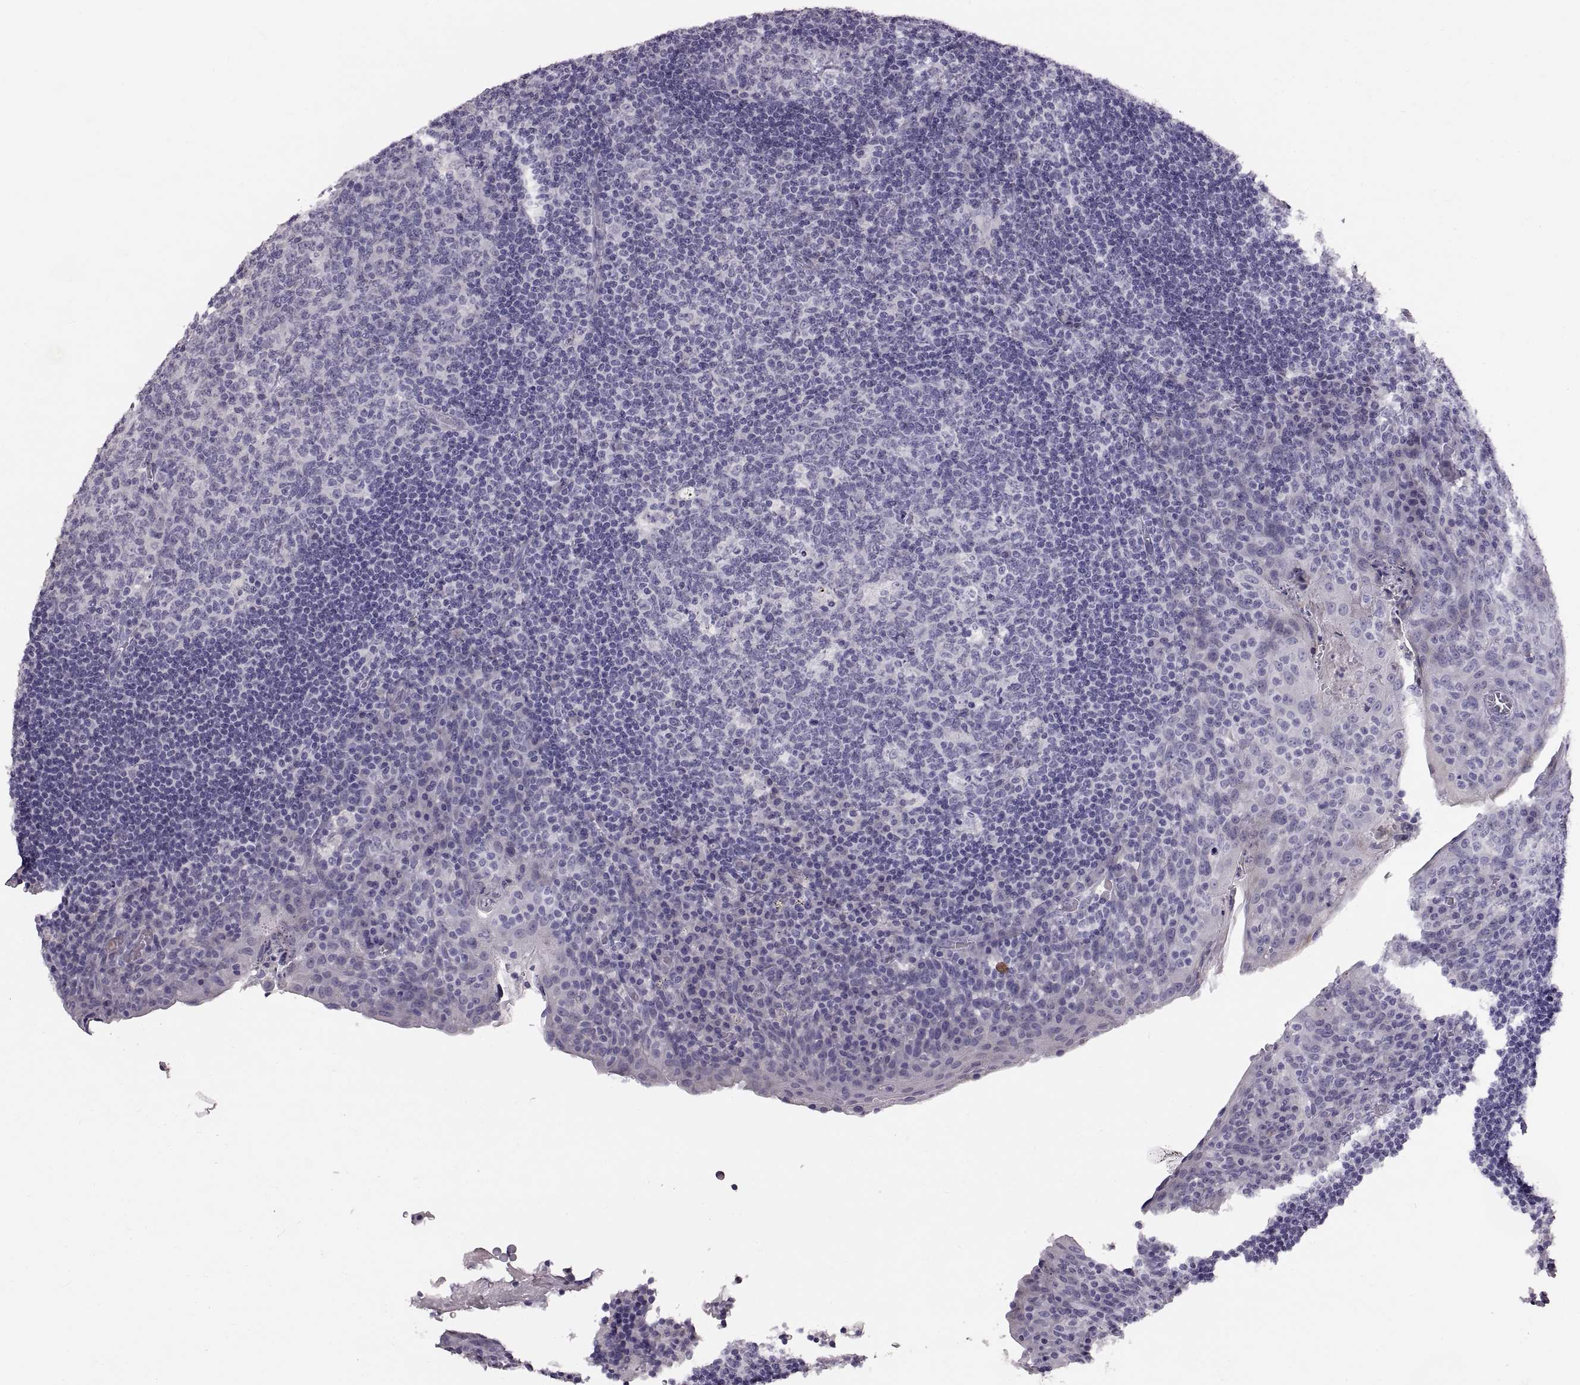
{"staining": {"intensity": "negative", "quantity": "none", "location": "none"}, "tissue": "tonsil", "cell_type": "Germinal center cells", "image_type": "normal", "snomed": [{"axis": "morphology", "description": "Normal tissue, NOS"}, {"axis": "topography", "description": "Tonsil"}], "caption": "IHC of unremarkable human tonsil displays no positivity in germinal center cells. (DAB (3,3'-diaminobenzidine) immunohistochemistry with hematoxylin counter stain).", "gene": "SPACDR", "patient": {"sex": "male", "age": 17}}